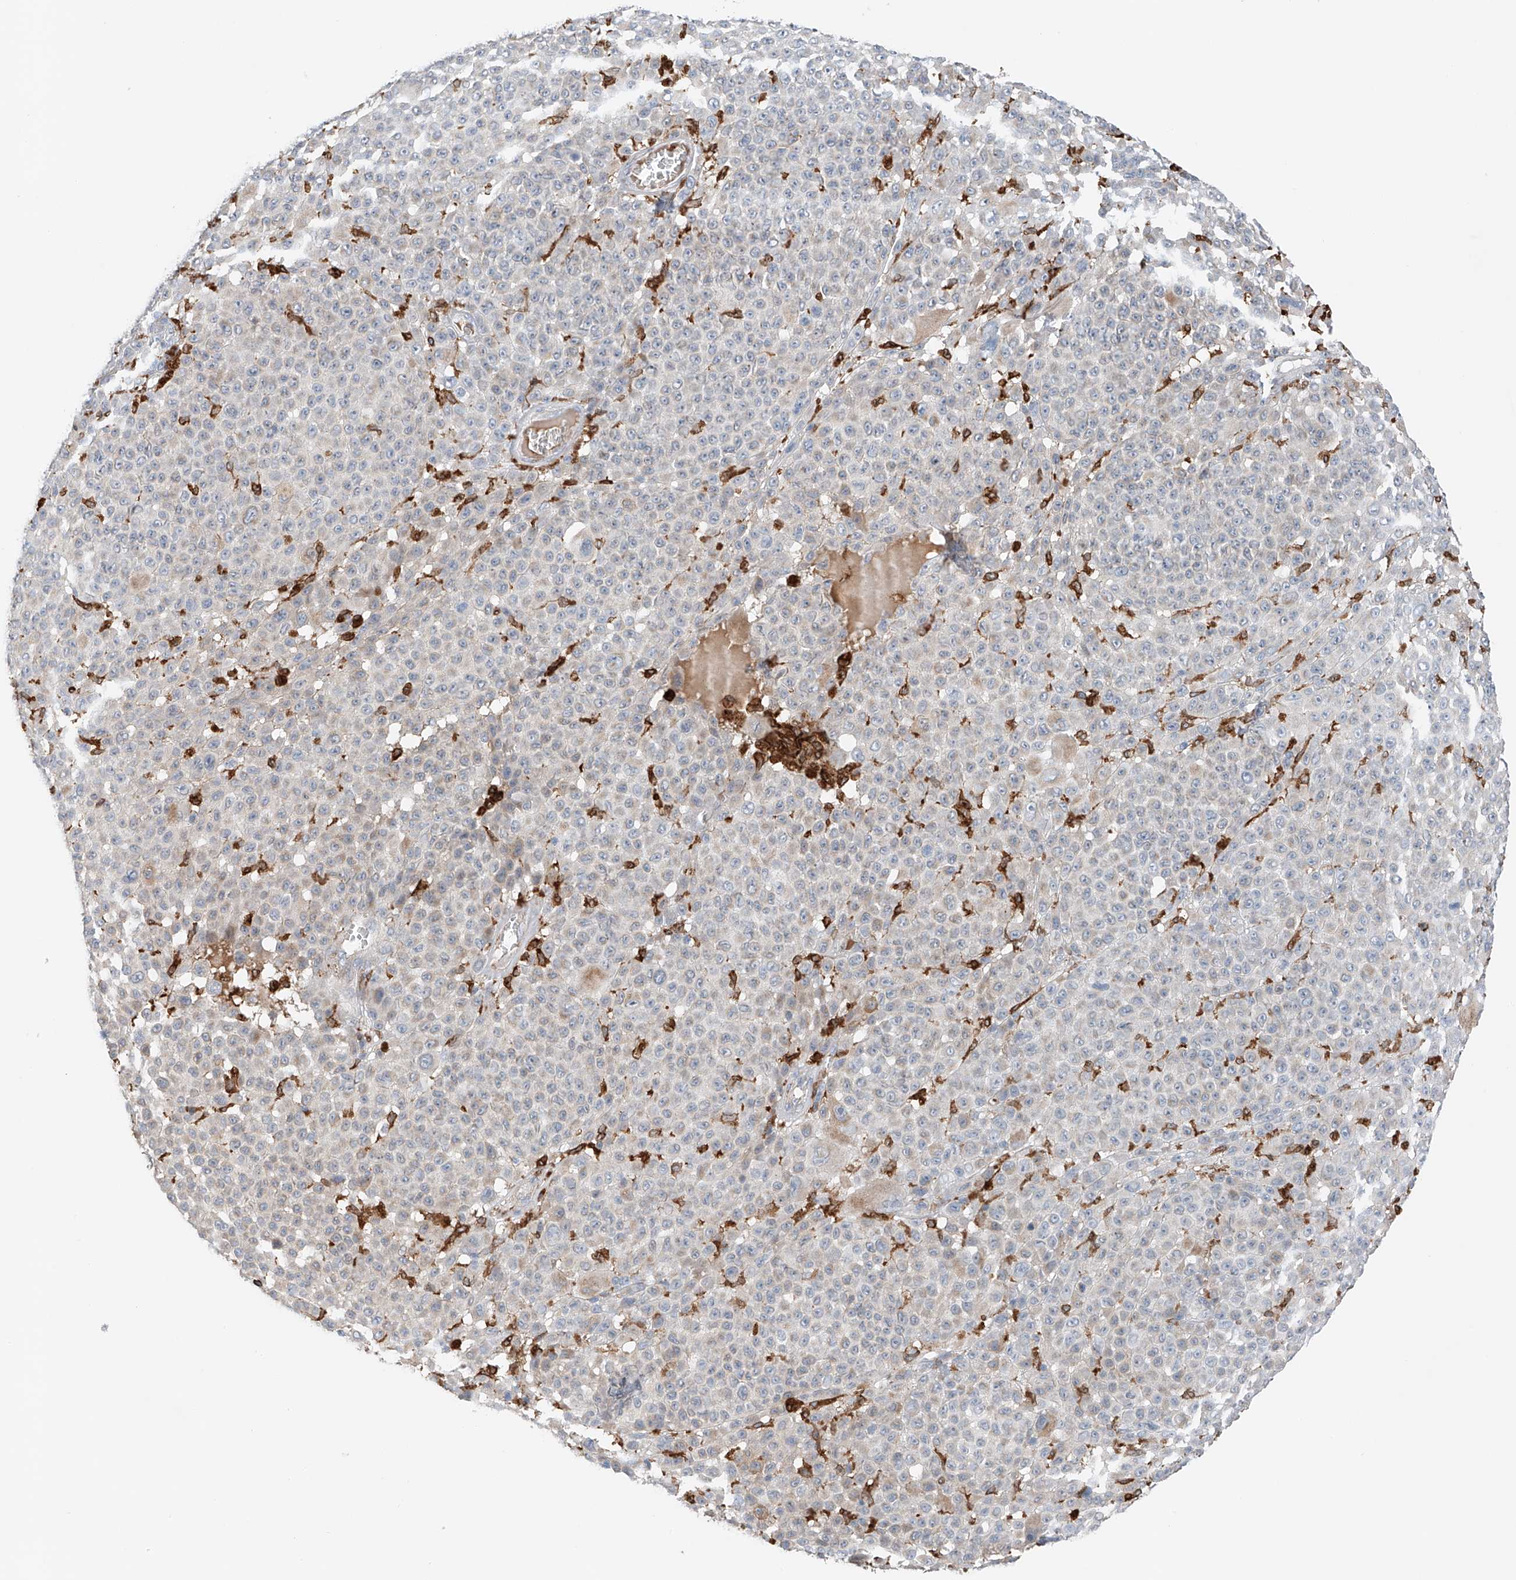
{"staining": {"intensity": "negative", "quantity": "none", "location": "none"}, "tissue": "melanoma", "cell_type": "Tumor cells", "image_type": "cancer", "snomed": [{"axis": "morphology", "description": "Malignant melanoma, NOS"}, {"axis": "topography", "description": "Skin"}], "caption": "Tumor cells show no significant protein expression in melanoma.", "gene": "TBXAS1", "patient": {"sex": "female", "age": 94}}